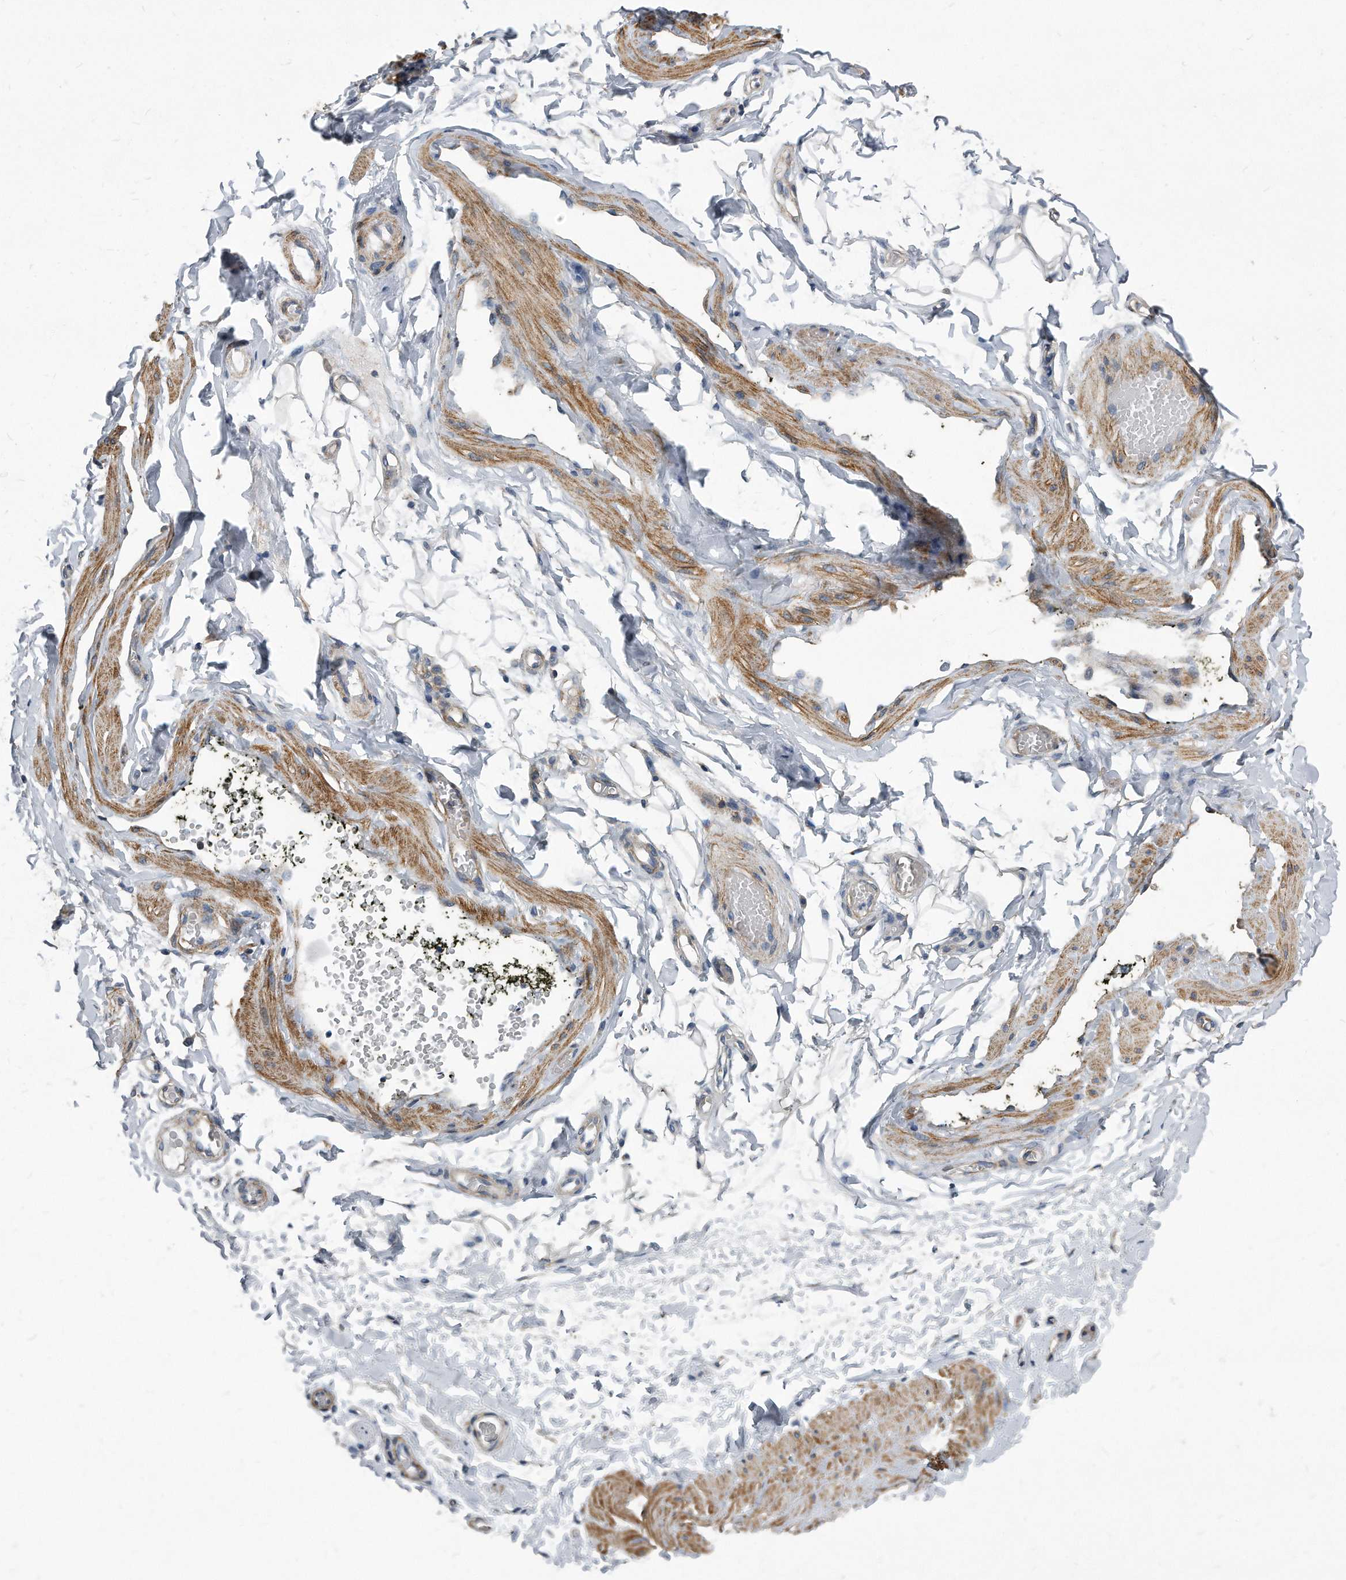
{"staining": {"intensity": "negative", "quantity": "none", "location": "none"}, "tissue": "adipose tissue", "cell_type": "Adipocytes", "image_type": "normal", "snomed": [{"axis": "morphology", "description": "Normal tissue, NOS"}, {"axis": "topography", "description": "Adipose tissue"}, {"axis": "topography", "description": "Vascular tissue"}, {"axis": "topography", "description": "Peripheral nerve tissue"}], "caption": "Adipose tissue stained for a protein using IHC exhibits no expression adipocytes.", "gene": "EIF2B4", "patient": {"sex": "male", "age": 25}}